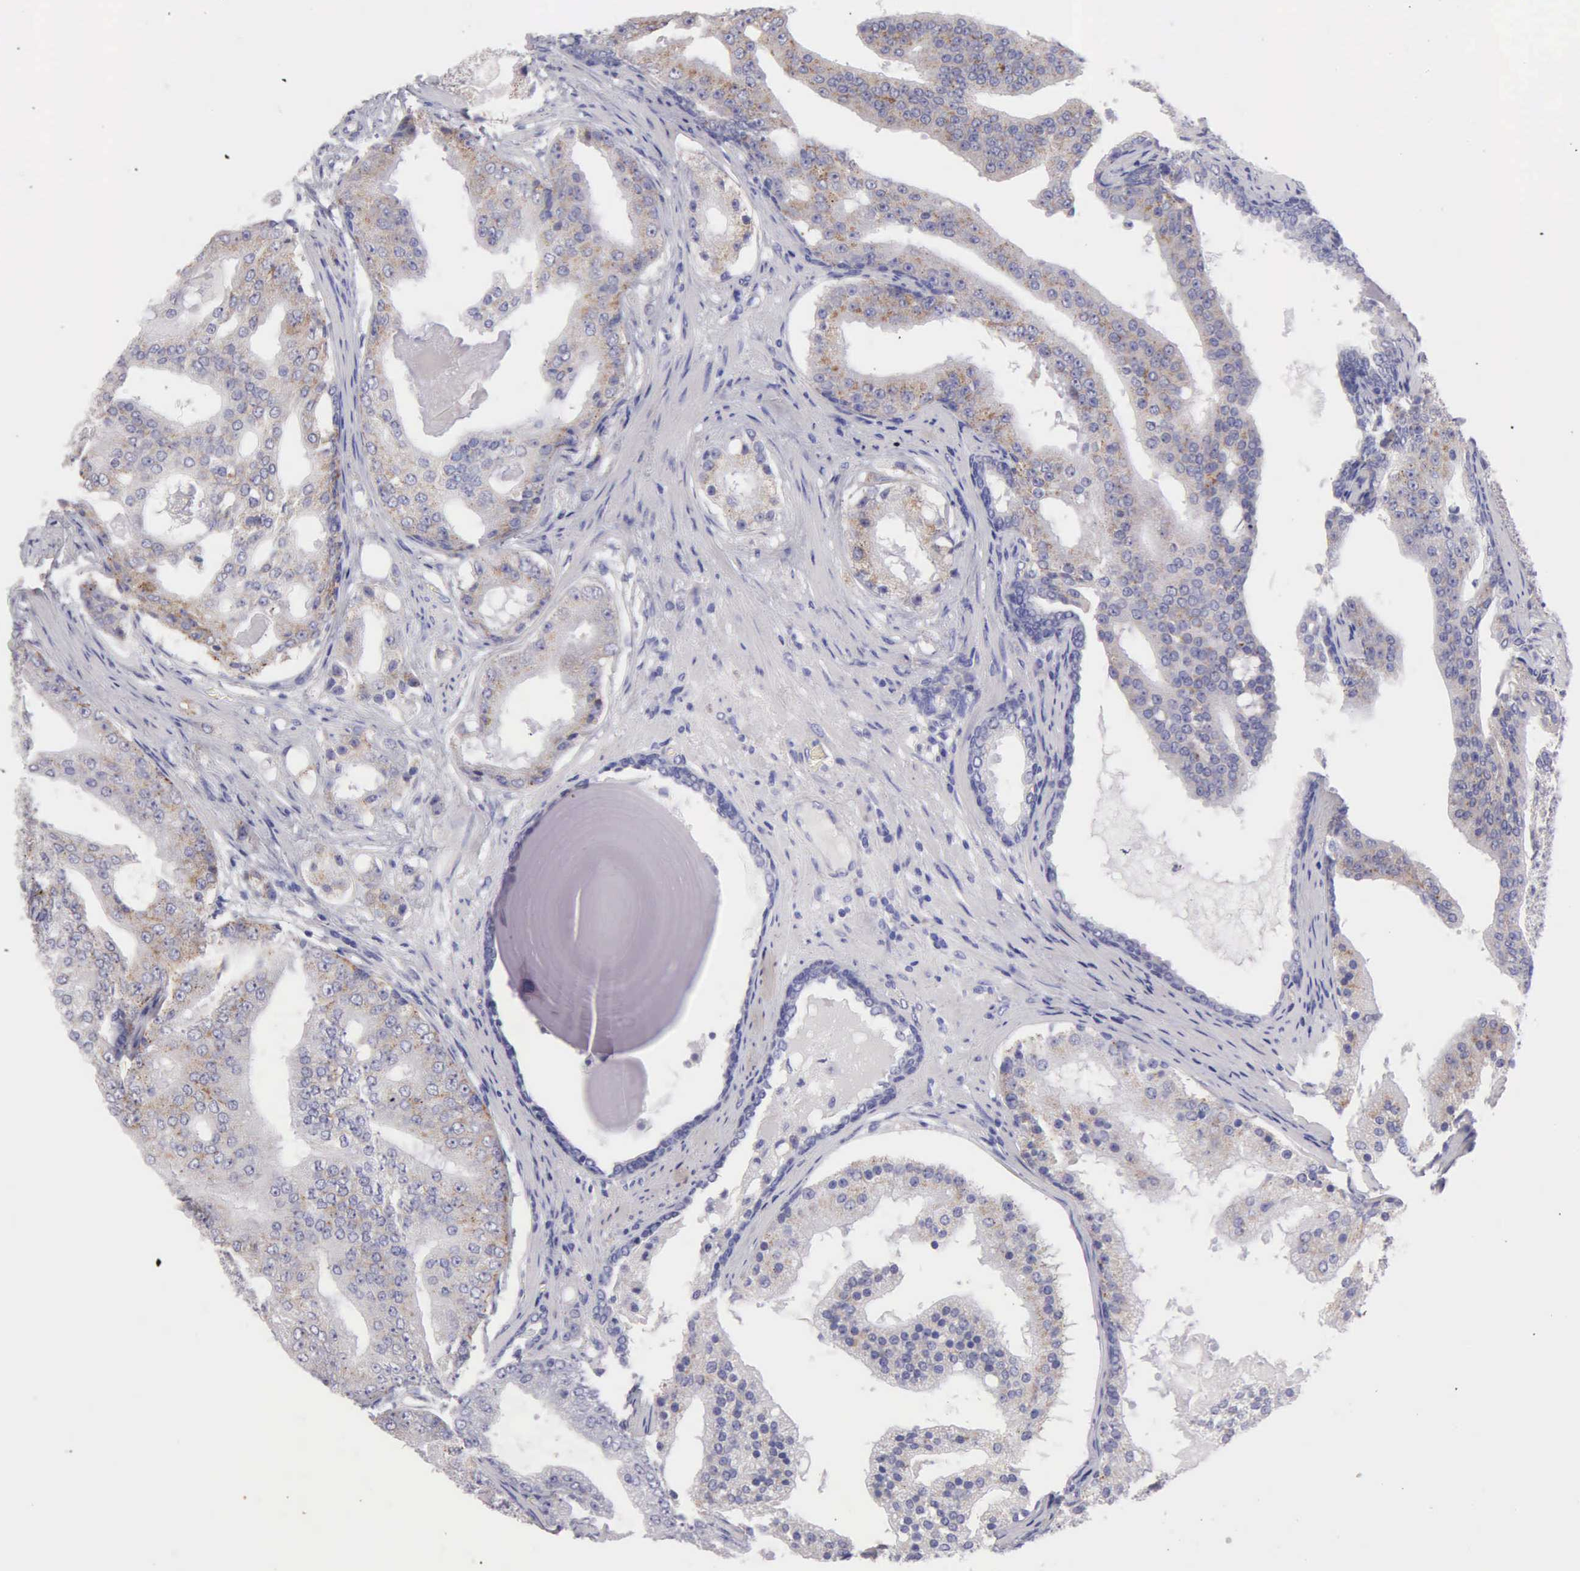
{"staining": {"intensity": "weak", "quantity": "25%-75%", "location": "cytoplasmic/membranous"}, "tissue": "prostate cancer", "cell_type": "Tumor cells", "image_type": "cancer", "snomed": [{"axis": "morphology", "description": "Adenocarcinoma, High grade"}, {"axis": "topography", "description": "Prostate"}], "caption": "Approximately 25%-75% of tumor cells in human adenocarcinoma (high-grade) (prostate) reveal weak cytoplasmic/membranous protein staining as visualized by brown immunohistochemical staining.", "gene": "APP", "patient": {"sex": "male", "age": 68}}